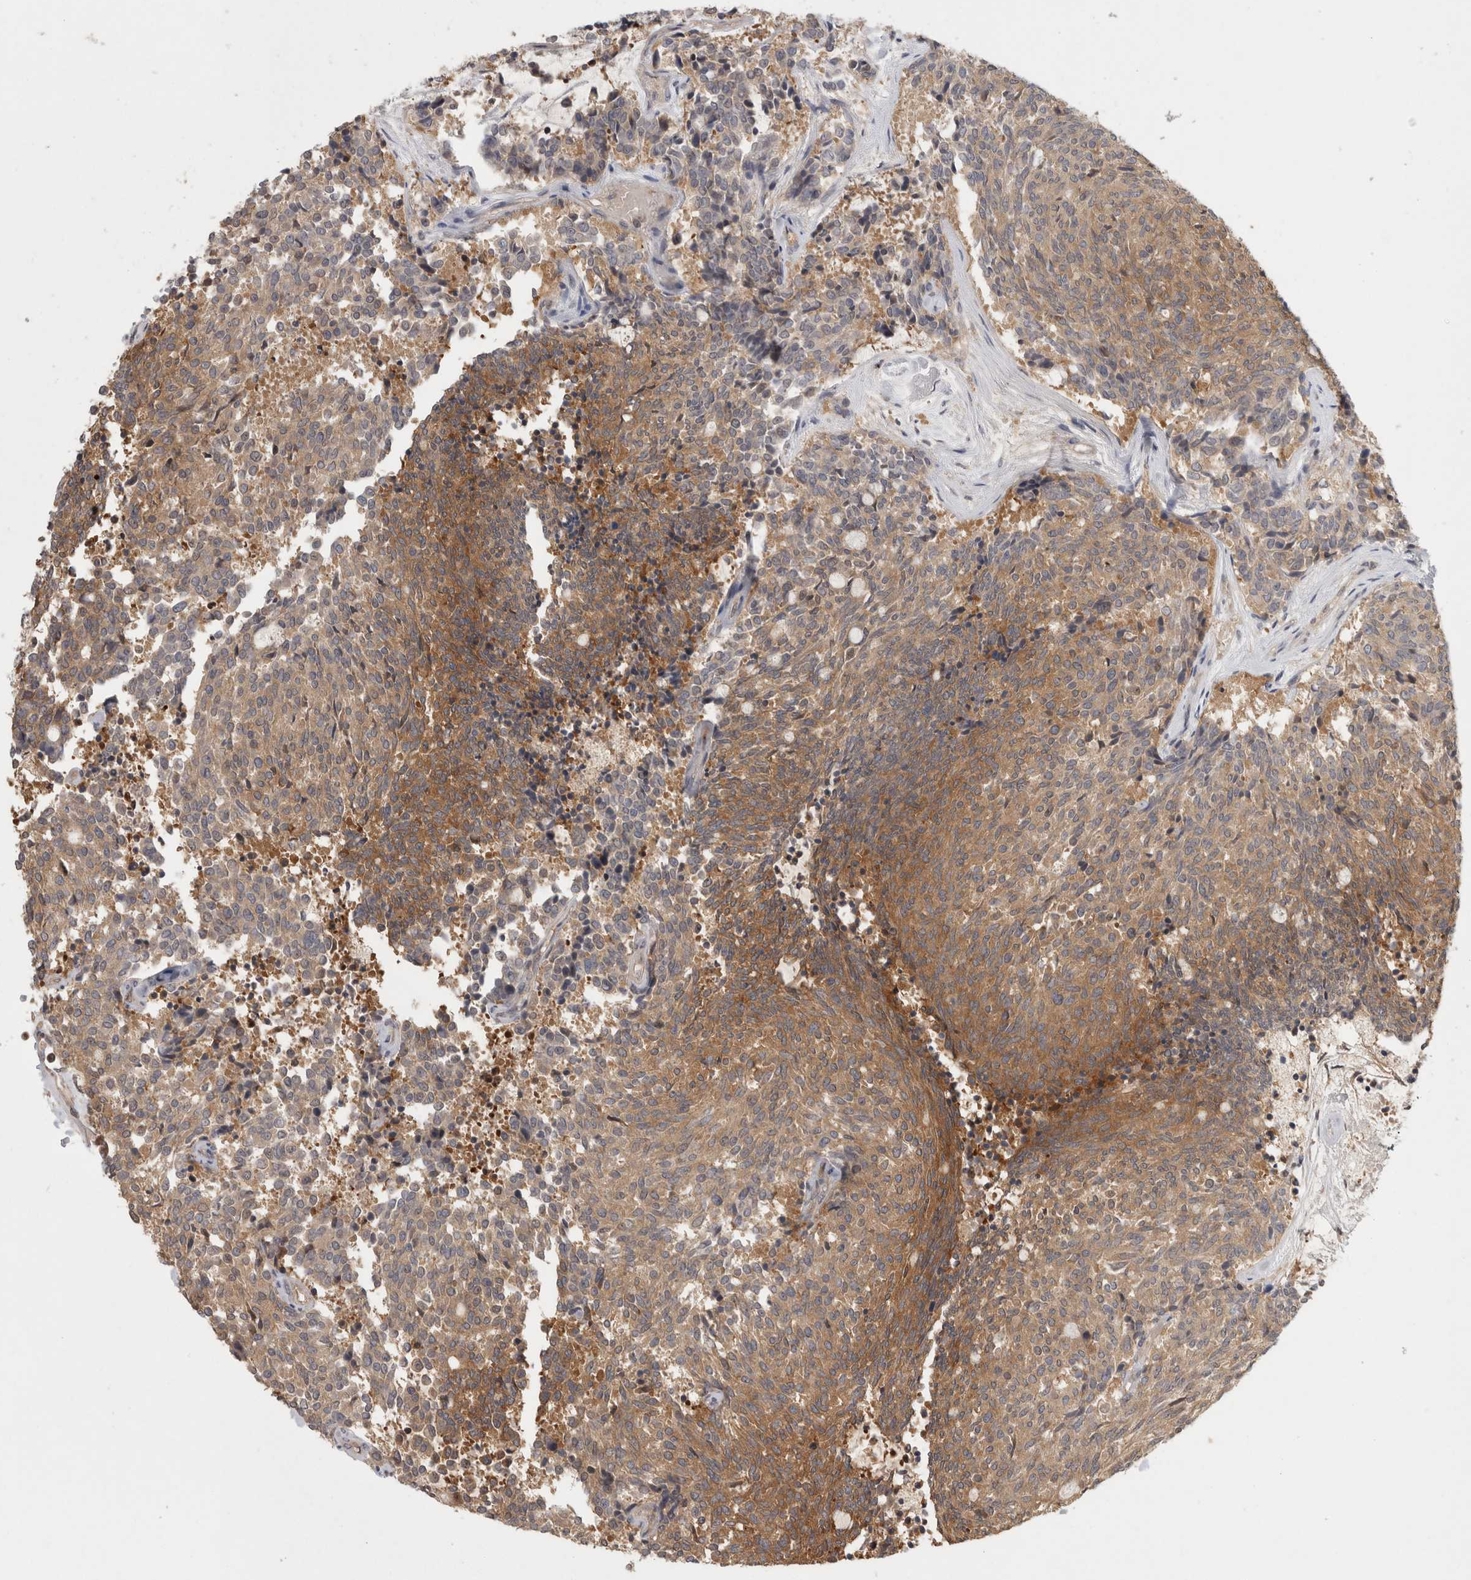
{"staining": {"intensity": "moderate", "quantity": ">75%", "location": "cytoplasmic/membranous"}, "tissue": "carcinoid", "cell_type": "Tumor cells", "image_type": "cancer", "snomed": [{"axis": "morphology", "description": "Carcinoid, malignant, NOS"}, {"axis": "topography", "description": "Pancreas"}], "caption": "A high-resolution image shows immunohistochemistry (IHC) staining of carcinoid, which demonstrates moderate cytoplasmic/membranous staining in about >75% of tumor cells.", "gene": "PIGP", "patient": {"sex": "female", "age": 54}}